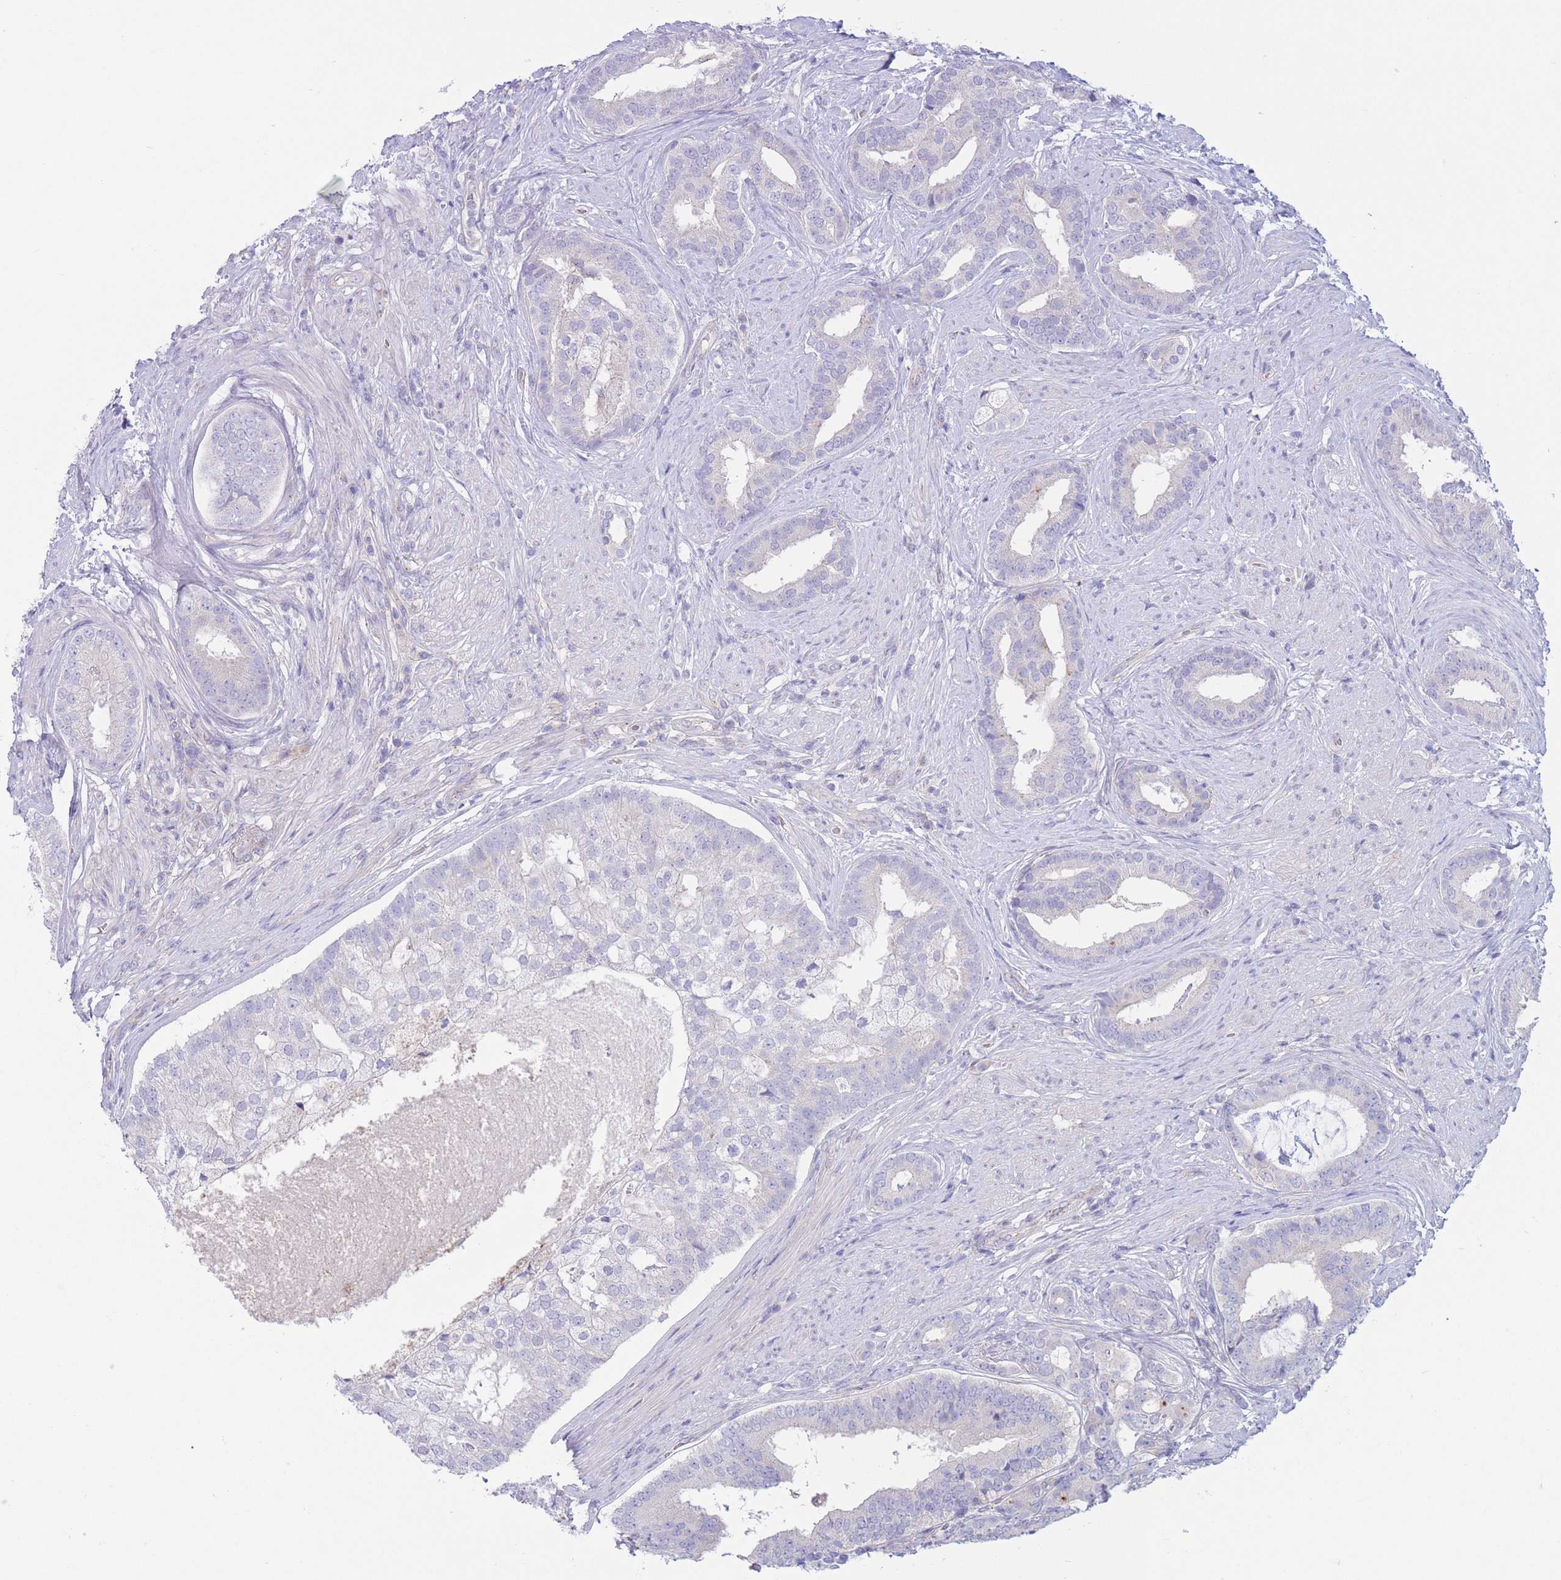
{"staining": {"intensity": "negative", "quantity": "none", "location": "none"}, "tissue": "prostate cancer", "cell_type": "Tumor cells", "image_type": "cancer", "snomed": [{"axis": "morphology", "description": "Adenocarcinoma, High grade"}, {"axis": "topography", "description": "Prostate"}], "caption": "This is an immunohistochemistry (IHC) photomicrograph of prostate cancer (high-grade adenocarcinoma). There is no positivity in tumor cells.", "gene": "ALS2CL", "patient": {"sex": "male", "age": 55}}